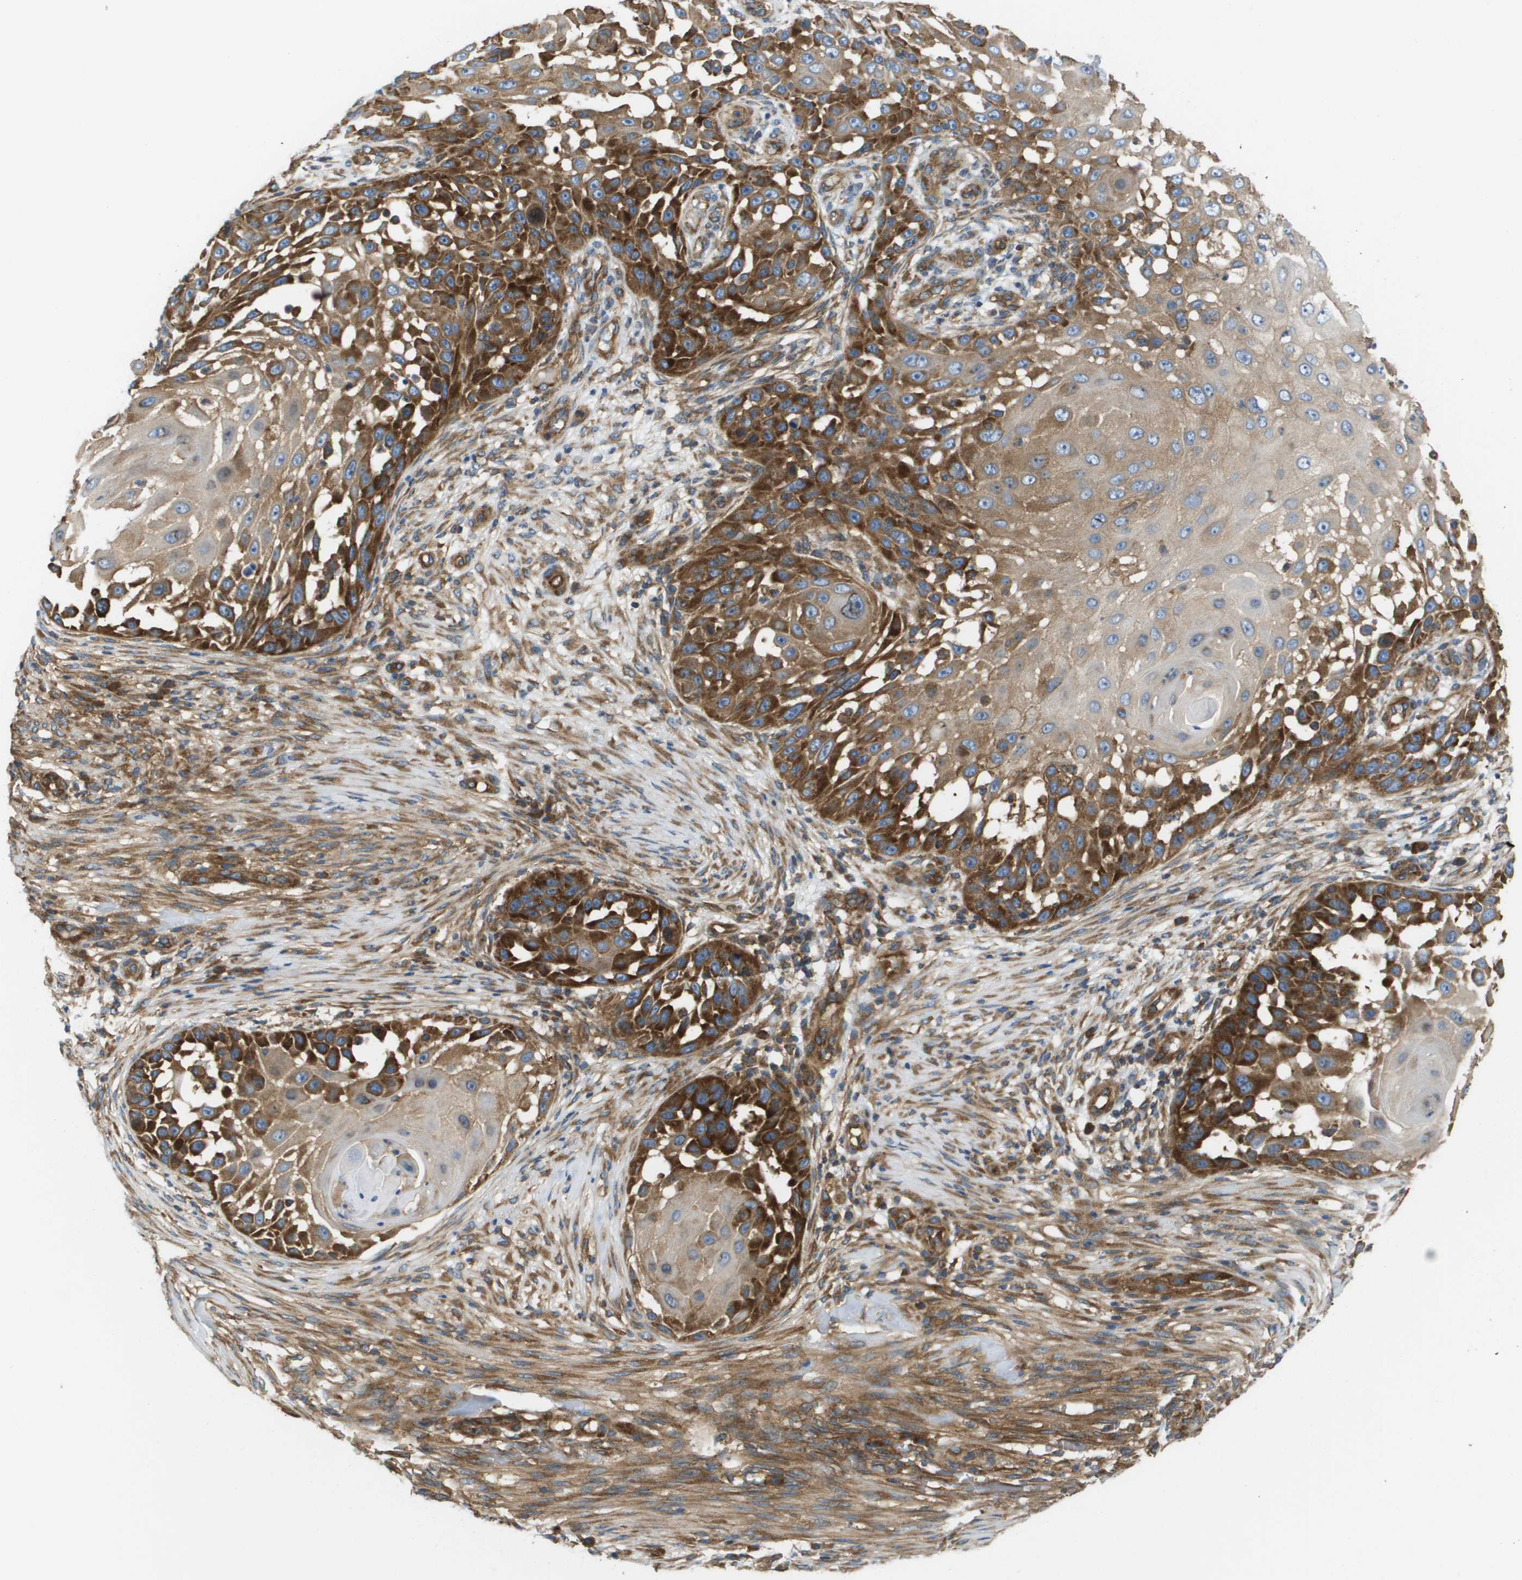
{"staining": {"intensity": "strong", "quantity": "25%-75%", "location": "cytoplasmic/membranous"}, "tissue": "skin cancer", "cell_type": "Tumor cells", "image_type": "cancer", "snomed": [{"axis": "morphology", "description": "Squamous cell carcinoma, NOS"}, {"axis": "topography", "description": "Skin"}], "caption": "A micrograph showing strong cytoplasmic/membranous positivity in about 25%-75% of tumor cells in skin cancer, as visualized by brown immunohistochemical staining.", "gene": "EIF4G2", "patient": {"sex": "female", "age": 44}}